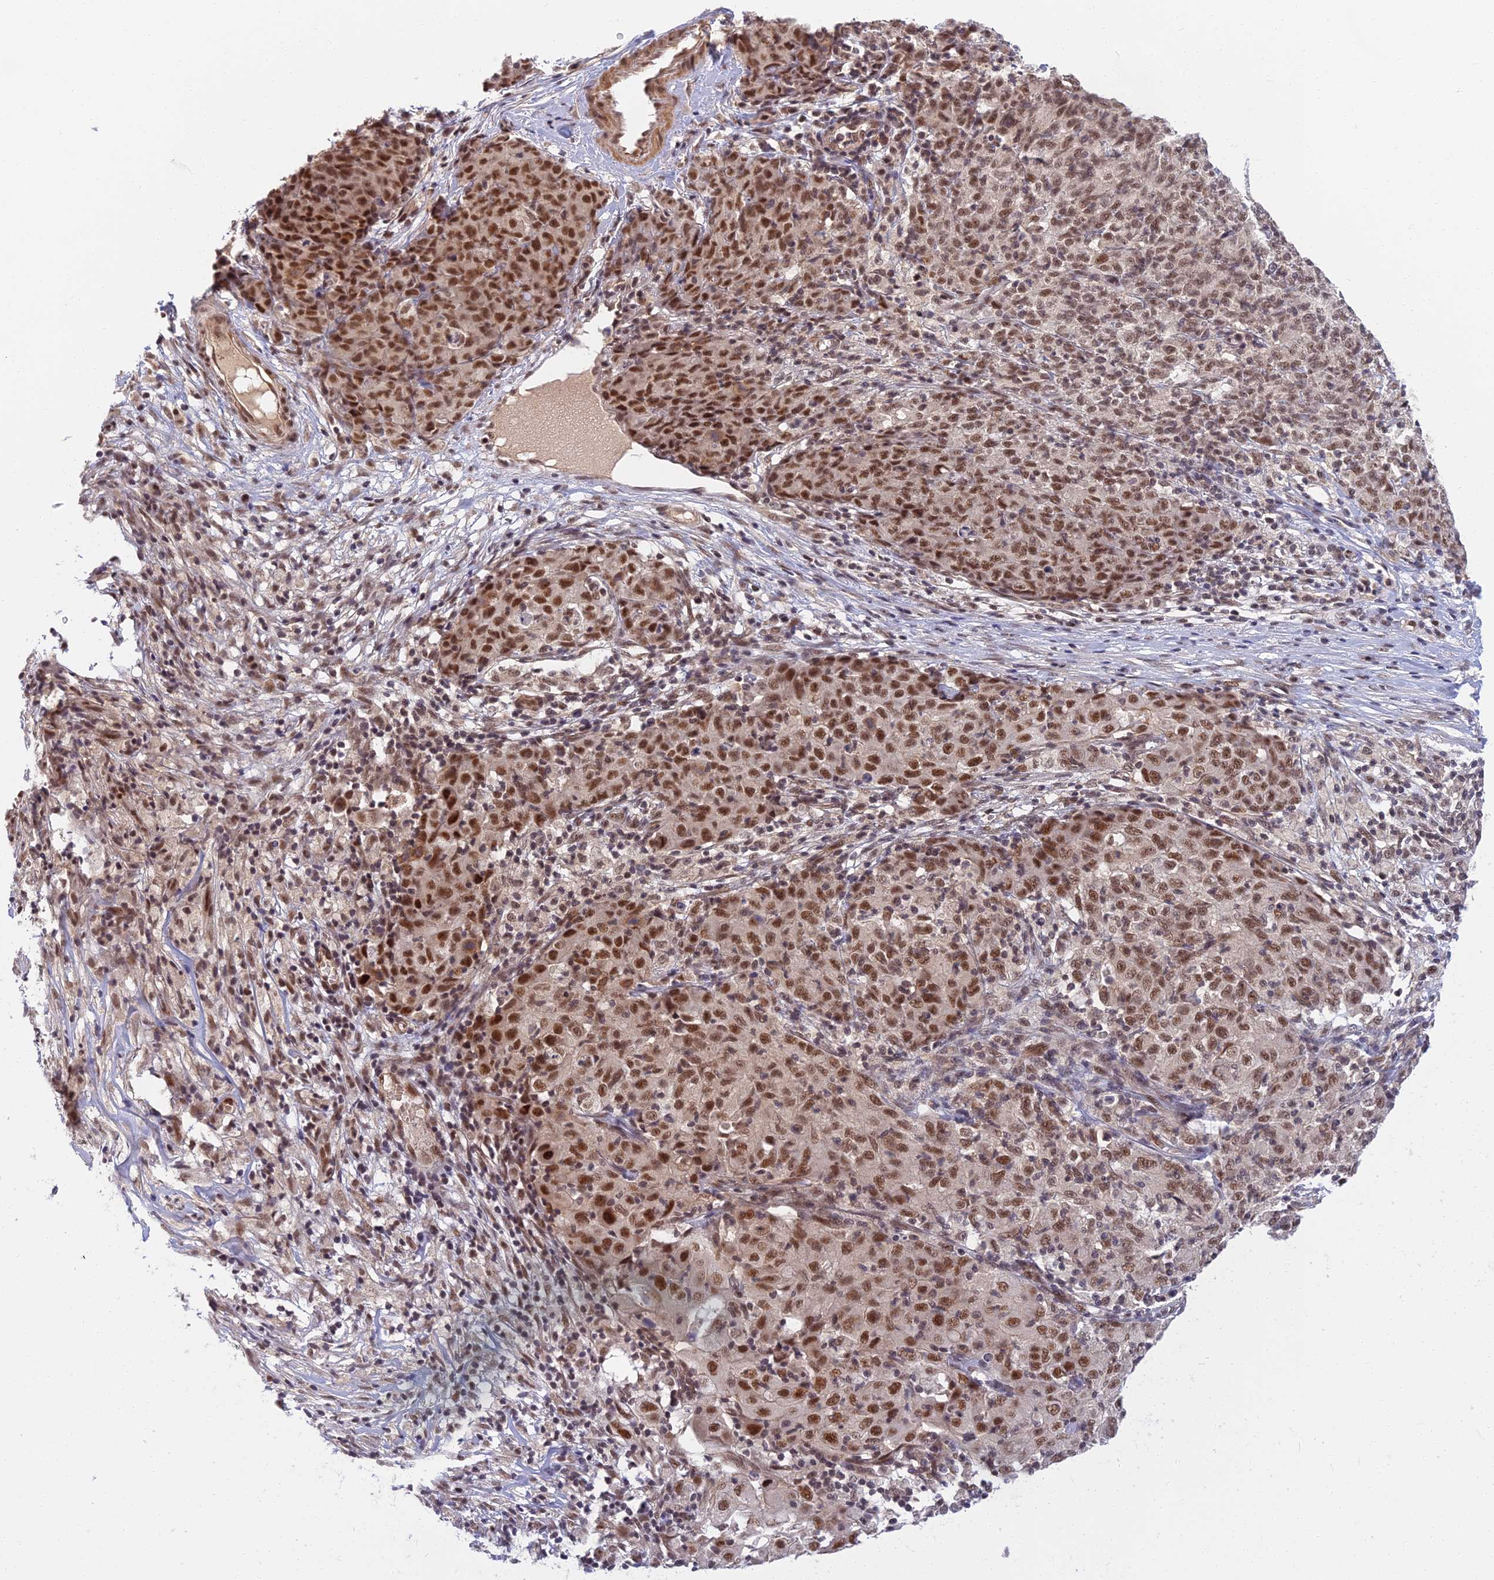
{"staining": {"intensity": "strong", "quantity": ">75%", "location": "nuclear"}, "tissue": "ovarian cancer", "cell_type": "Tumor cells", "image_type": "cancer", "snomed": [{"axis": "morphology", "description": "Carcinoma, endometroid"}, {"axis": "topography", "description": "Ovary"}], "caption": "About >75% of tumor cells in human ovarian endometroid carcinoma exhibit strong nuclear protein positivity as visualized by brown immunohistochemical staining.", "gene": "TCEA2", "patient": {"sex": "female", "age": 42}}